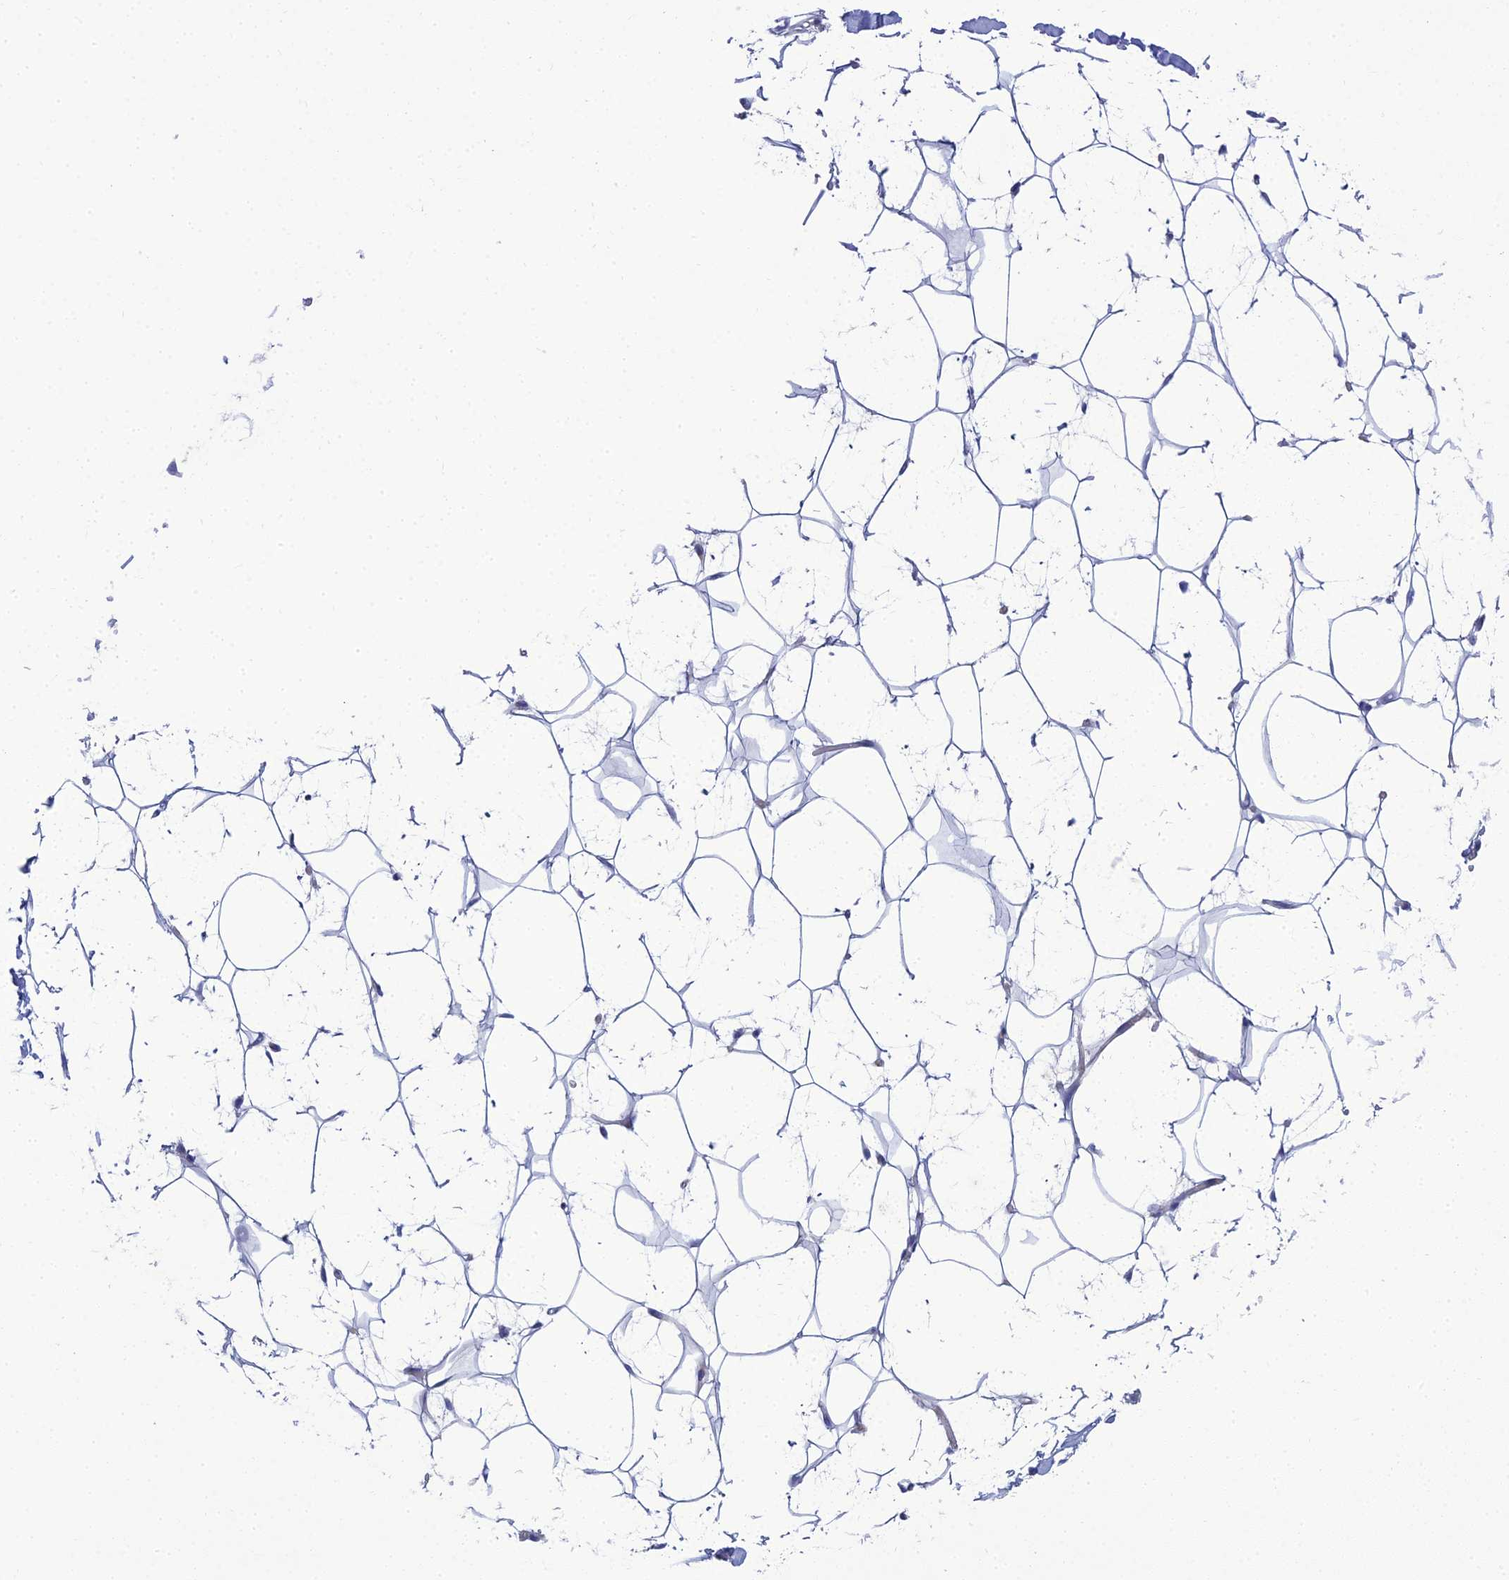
{"staining": {"intensity": "negative", "quantity": "none", "location": "none"}, "tissue": "adipose tissue", "cell_type": "Adipocytes", "image_type": "normal", "snomed": [{"axis": "morphology", "description": "Normal tissue, NOS"}, {"axis": "topography", "description": "Breast"}], "caption": "Protein analysis of benign adipose tissue demonstrates no significant positivity in adipocytes. (DAB (3,3'-diaminobenzidine) IHC with hematoxylin counter stain).", "gene": "MUC13", "patient": {"sex": "female", "age": 26}}